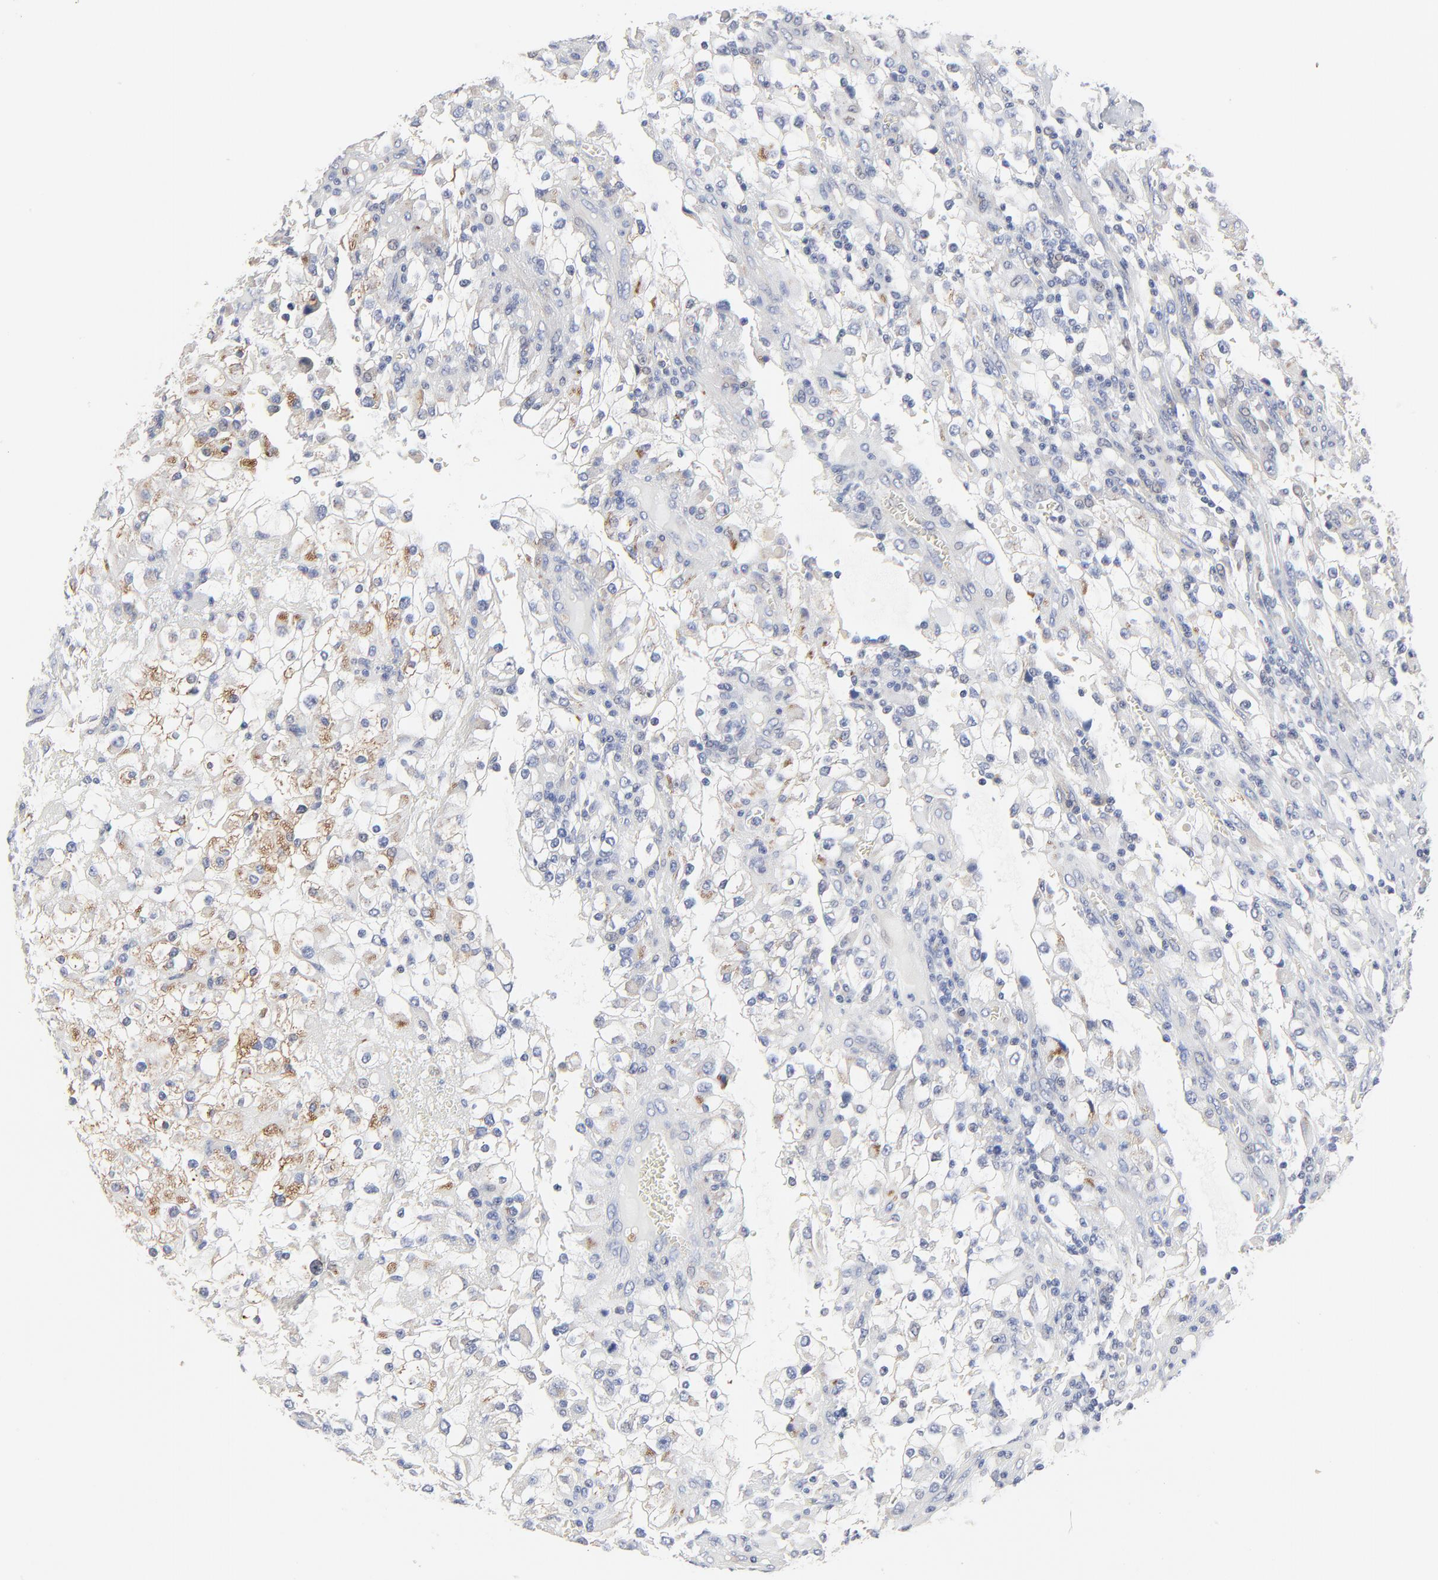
{"staining": {"intensity": "moderate", "quantity": "<25%", "location": "cytoplasmic/membranous"}, "tissue": "renal cancer", "cell_type": "Tumor cells", "image_type": "cancer", "snomed": [{"axis": "morphology", "description": "Adenocarcinoma, NOS"}, {"axis": "topography", "description": "Kidney"}], "caption": "High-power microscopy captured an immunohistochemistry histopathology image of renal adenocarcinoma, revealing moderate cytoplasmic/membranous staining in approximately <25% of tumor cells.", "gene": "DHRSX", "patient": {"sex": "female", "age": 52}}